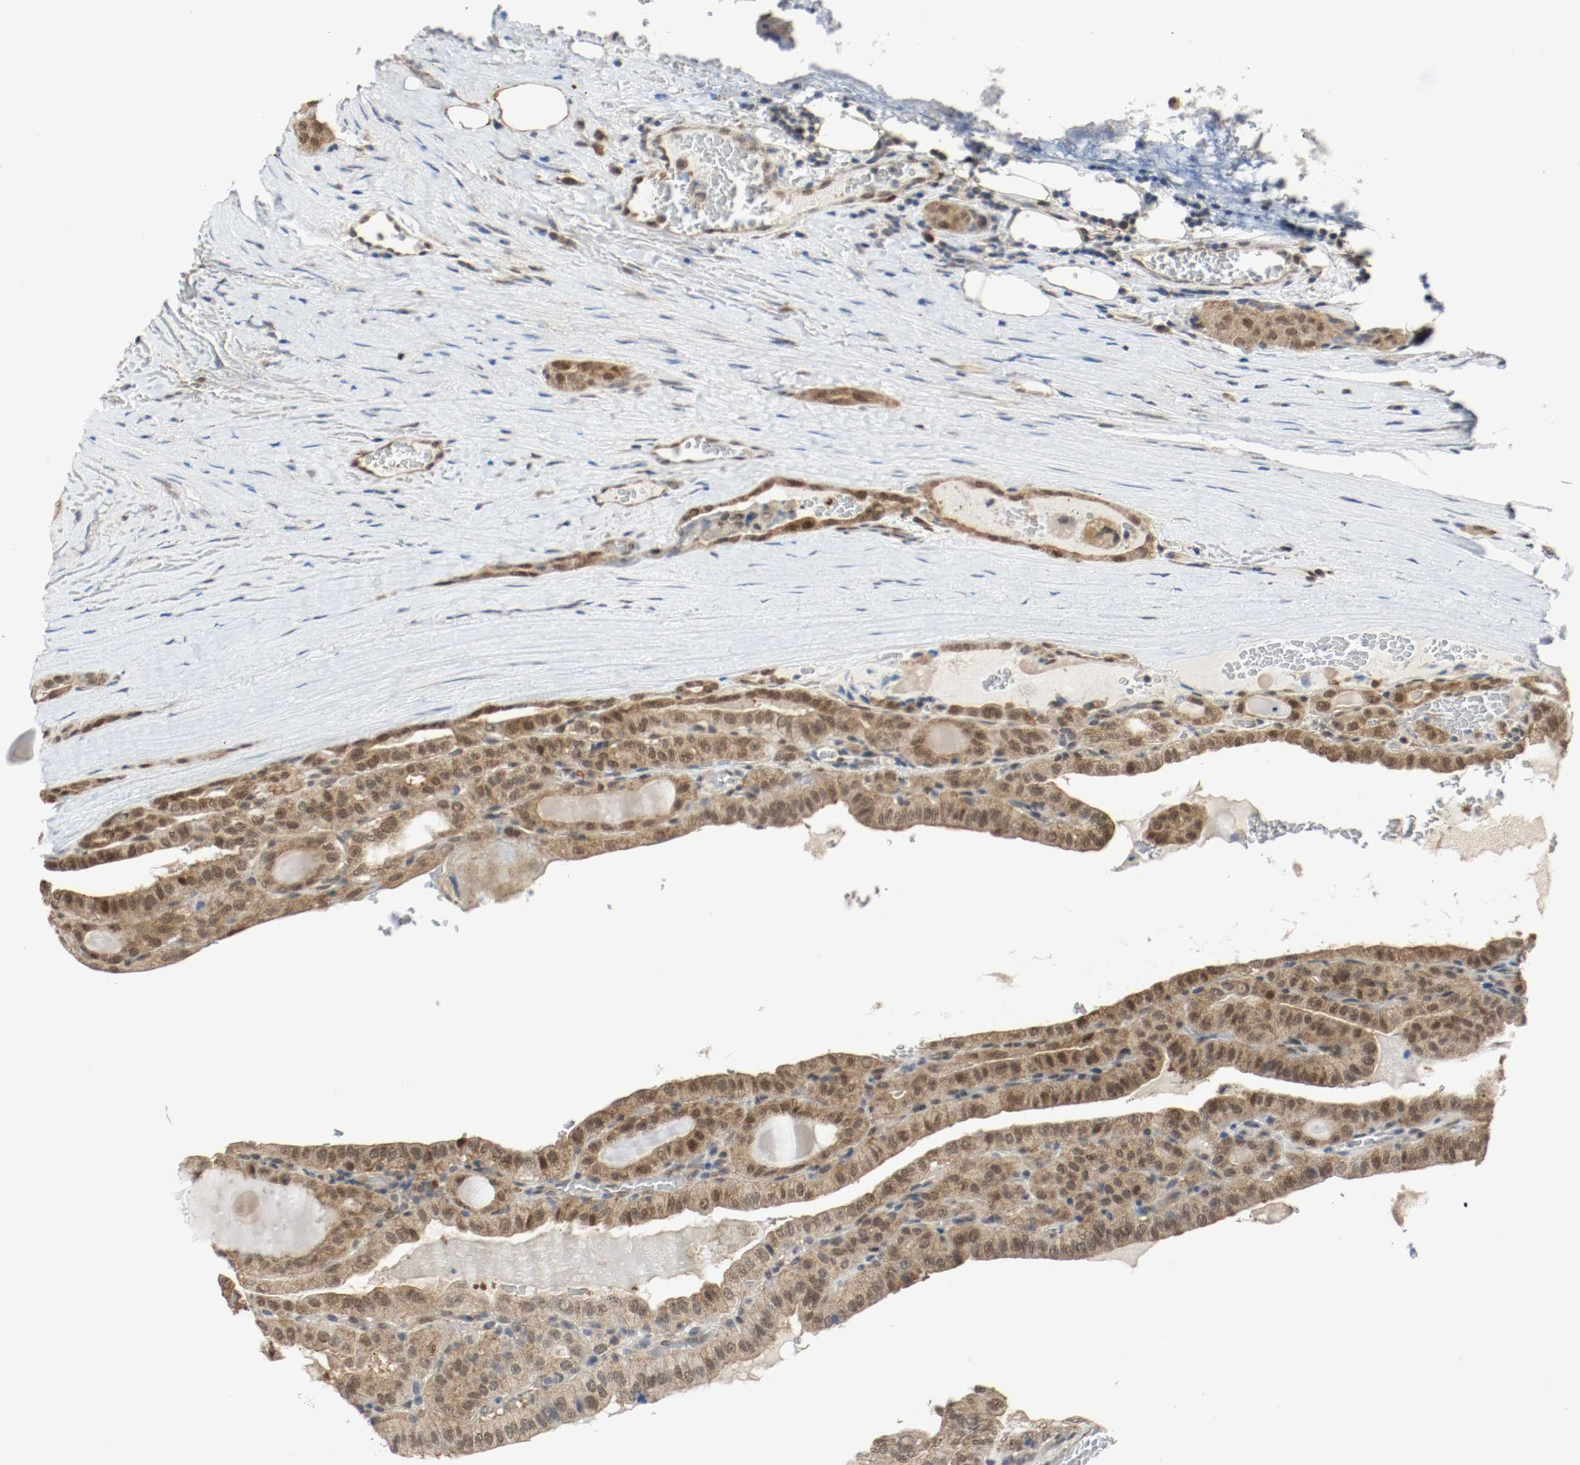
{"staining": {"intensity": "moderate", "quantity": ">75%", "location": "cytoplasmic/membranous,nuclear"}, "tissue": "thyroid cancer", "cell_type": "Tumor cells", "image_type": "cancer", "snomed": [{"axis": "morphology", "description": "Papillary adenocarcinoma, NOS"}, {"axis": "topography", "description": "Thyroid gland"}], "caption": "Thyroid cancer was stained to show a protein in brown. There is medium levels of moderate cytoplasmic/membranous and nuclear staining in approximately >75% of tumor cells.", "gene": "PPME1", "patient": {"sex": "male", "age": 77}}